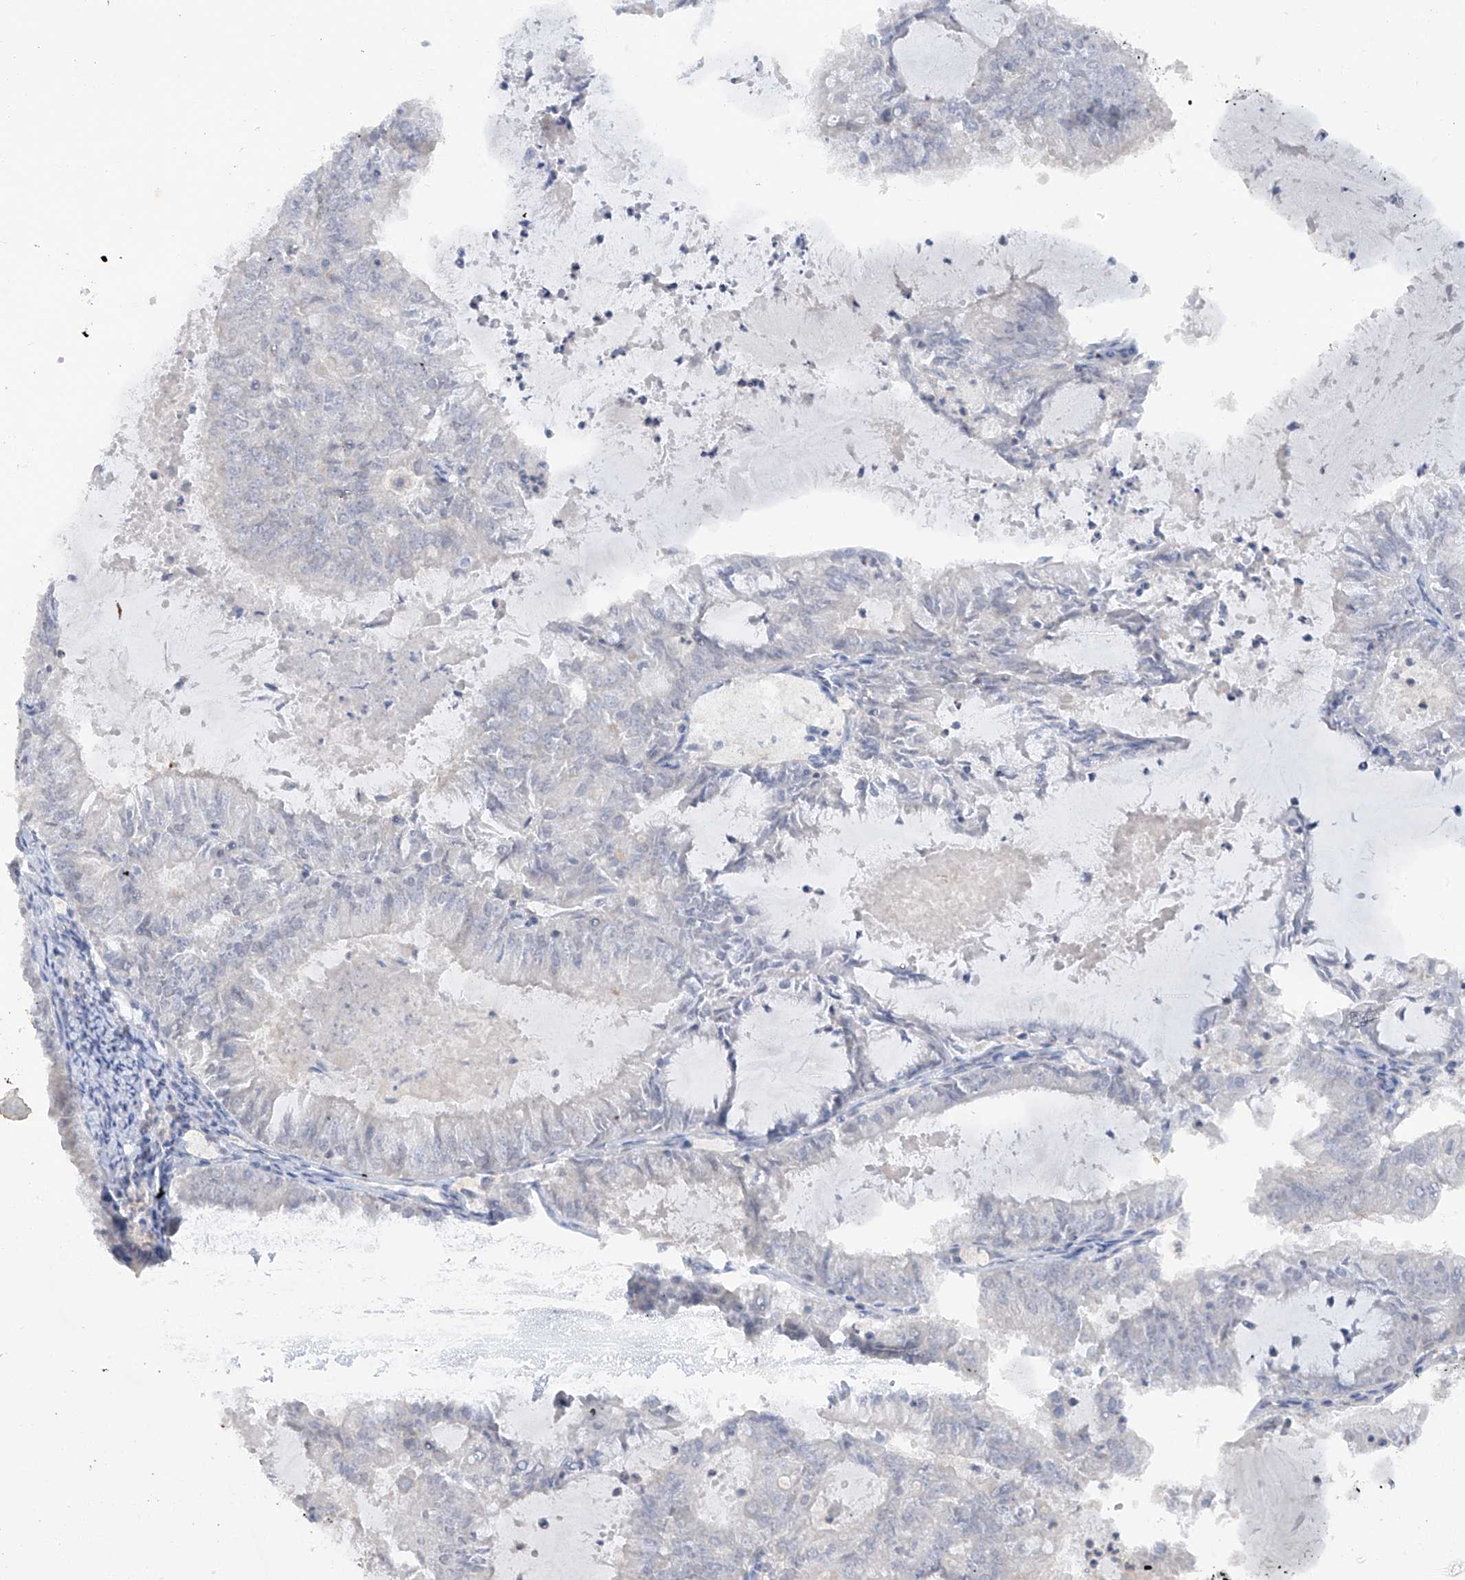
{"staining": {"intensity": "negative", "quantity": "none", "location": "none"}, "tissue": "endometrial cancer", "cell_type": "Tumor cells", "image_type": "cancer", "snomed": [{"axis": "morphology", "description": "Adenocarcinoma, NOS"}, {"axis": "topography", "description": "Endometrium"}], "caption": "High magnification brightfield microscopy of endometrial cancer stained with DAB (brown) and counterstained with hematoxylin (blue): tumor cells show no significant staining.", "gene": "HAS3", "patient": {"sex": "female", "age": 57}}